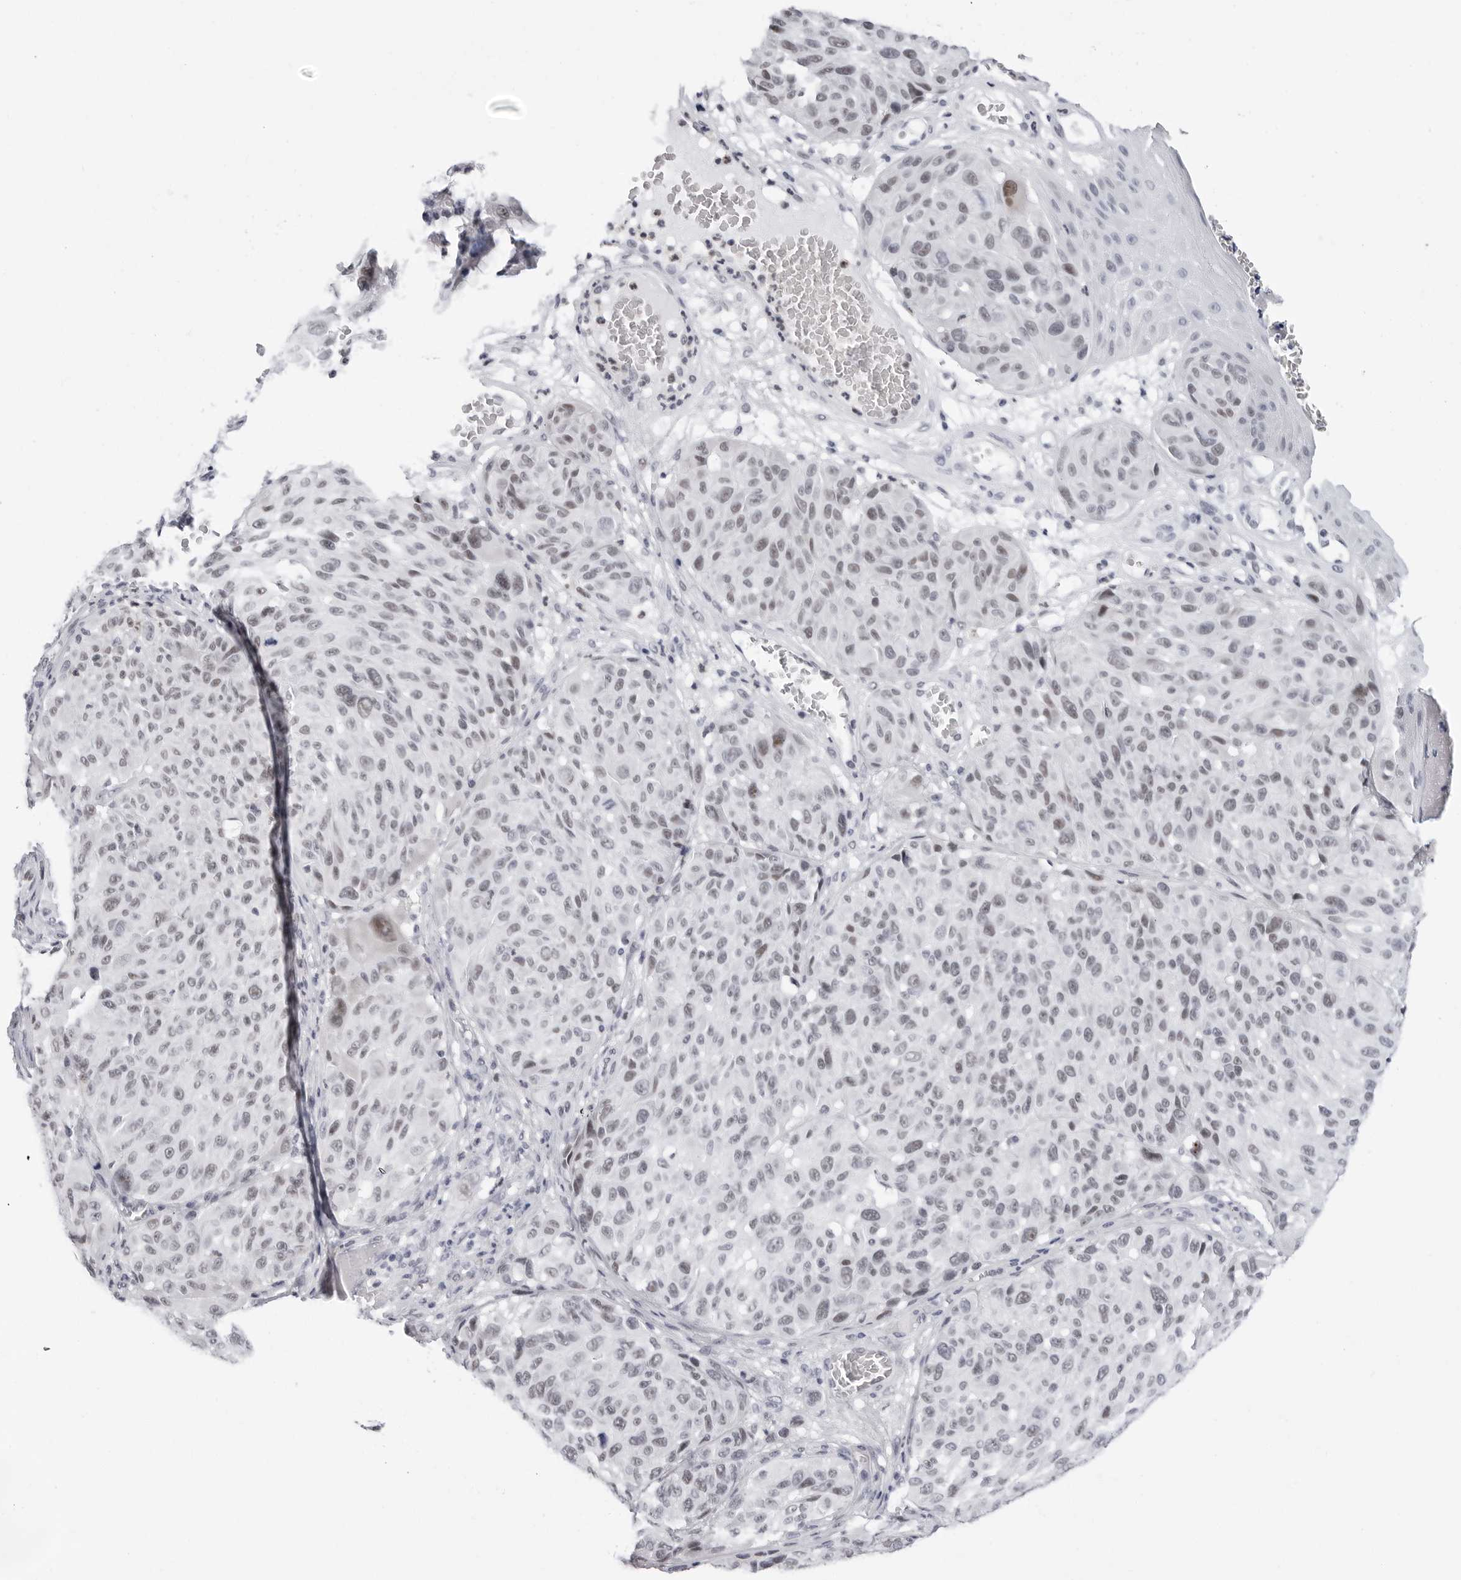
{"staining": {"intensity": "weak", "quantity": ">75%", "location": "nuclear"}, "tissue": "melanoma", "cell_type": "Tumor cells", "image_type": "cancer", "snomed": [{"axis": "morphology", "description": "Malignant melanoma, NOS"}, {"axis": "topography", "description": "Skin"}], "caption": "Melanoma stained with a protein marker reveals weak staining in tumor cells.", "gene": "VEZF1", "patient": {"sex": "male", "age": 83}}